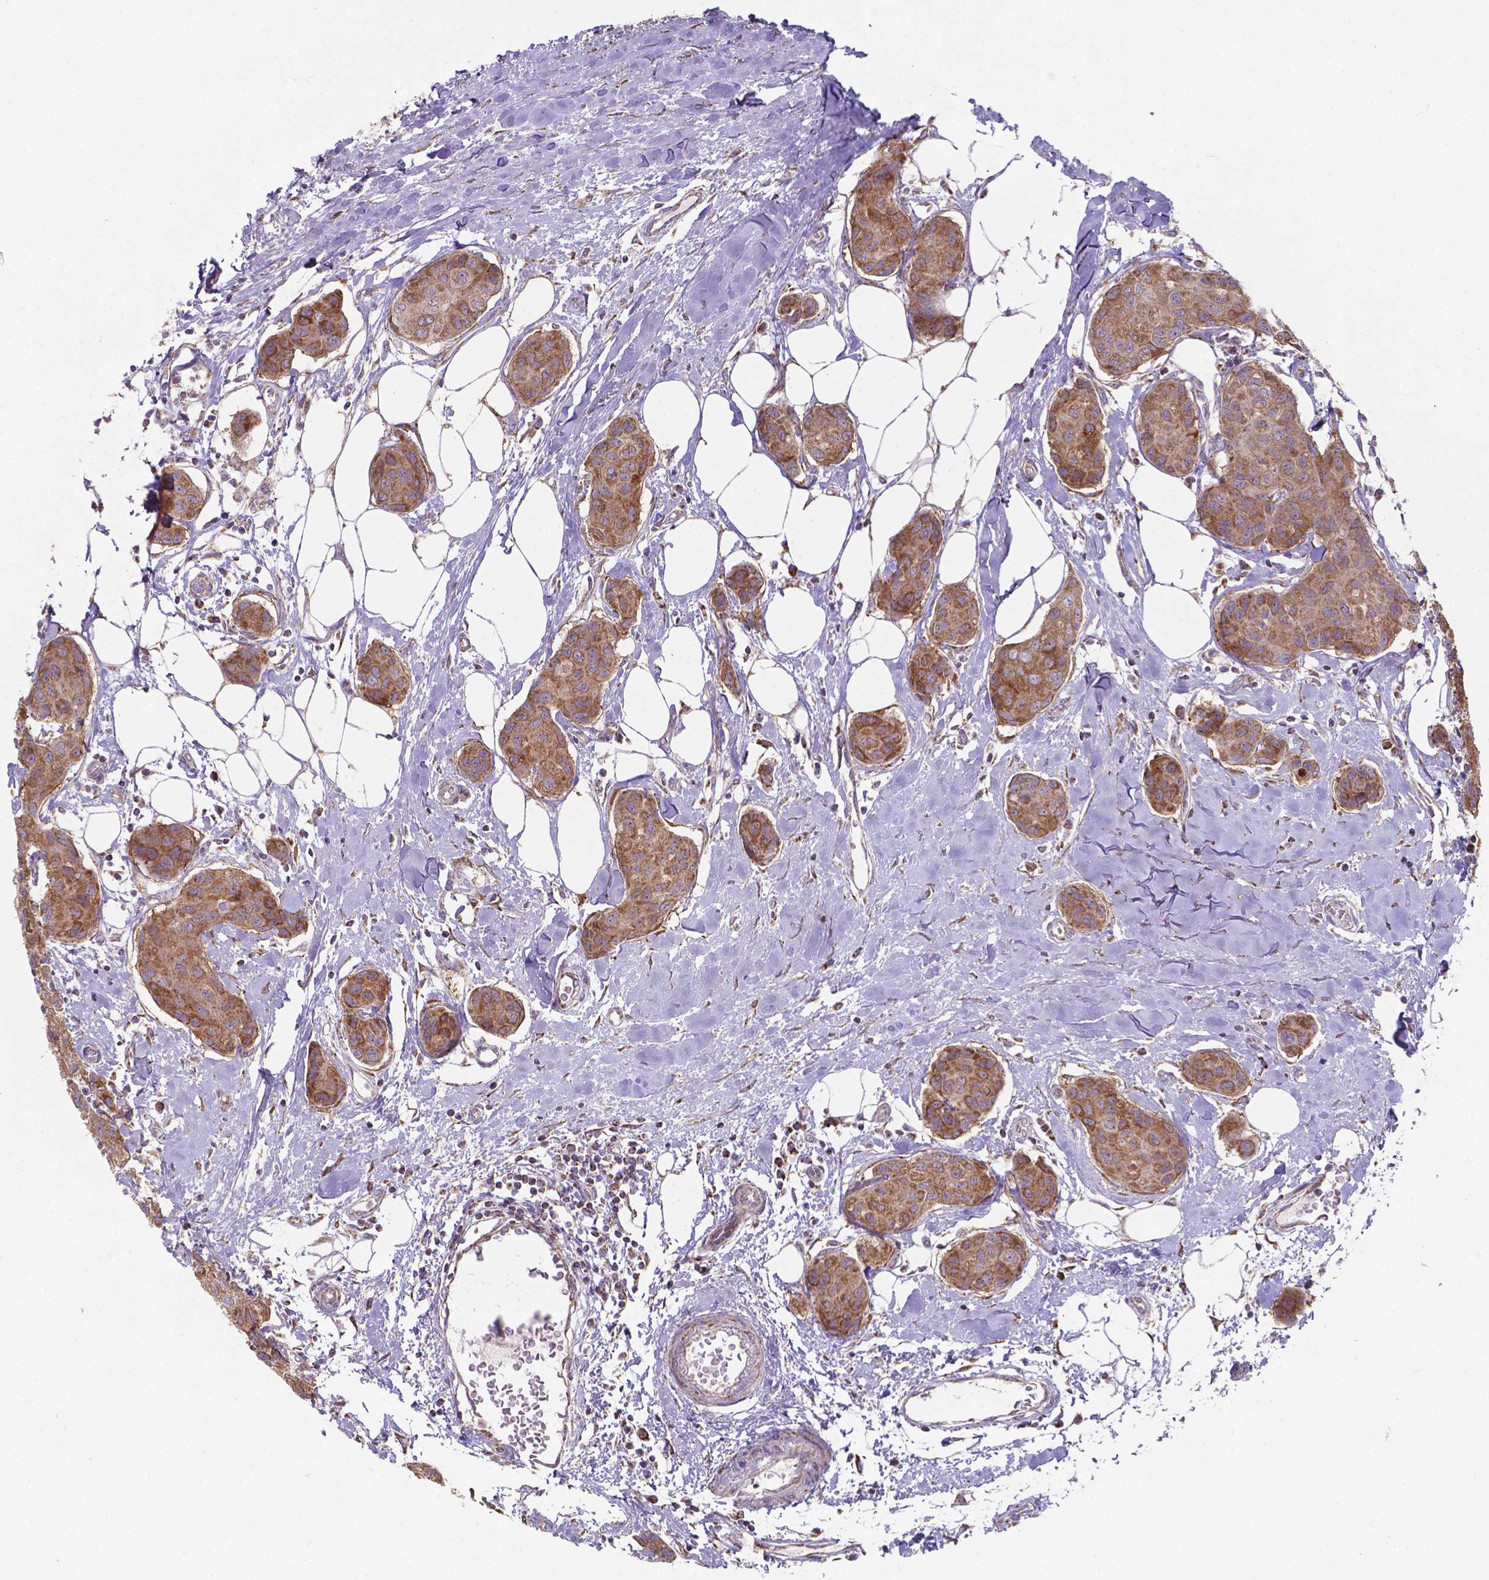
{"staining": {"intensity": "moderate", "quantity": ">75%", "location": "cytoplasmic/membranous"}, "tissue": "breast cancer", "cell_type": "Tumor cells", "image_type": "cancer", "snomed": [{"axis": "morphology", "description": "Duct carcinoma"}, {"axis": "topography", "description": "Breast"}], "caption": "Breast cancer (intraductal carcinoma) stained with a protein marker shows moderate staining in tumor cells.", "gene": "FAM114A1", "patient": {"sex": "female", "age": 80}}